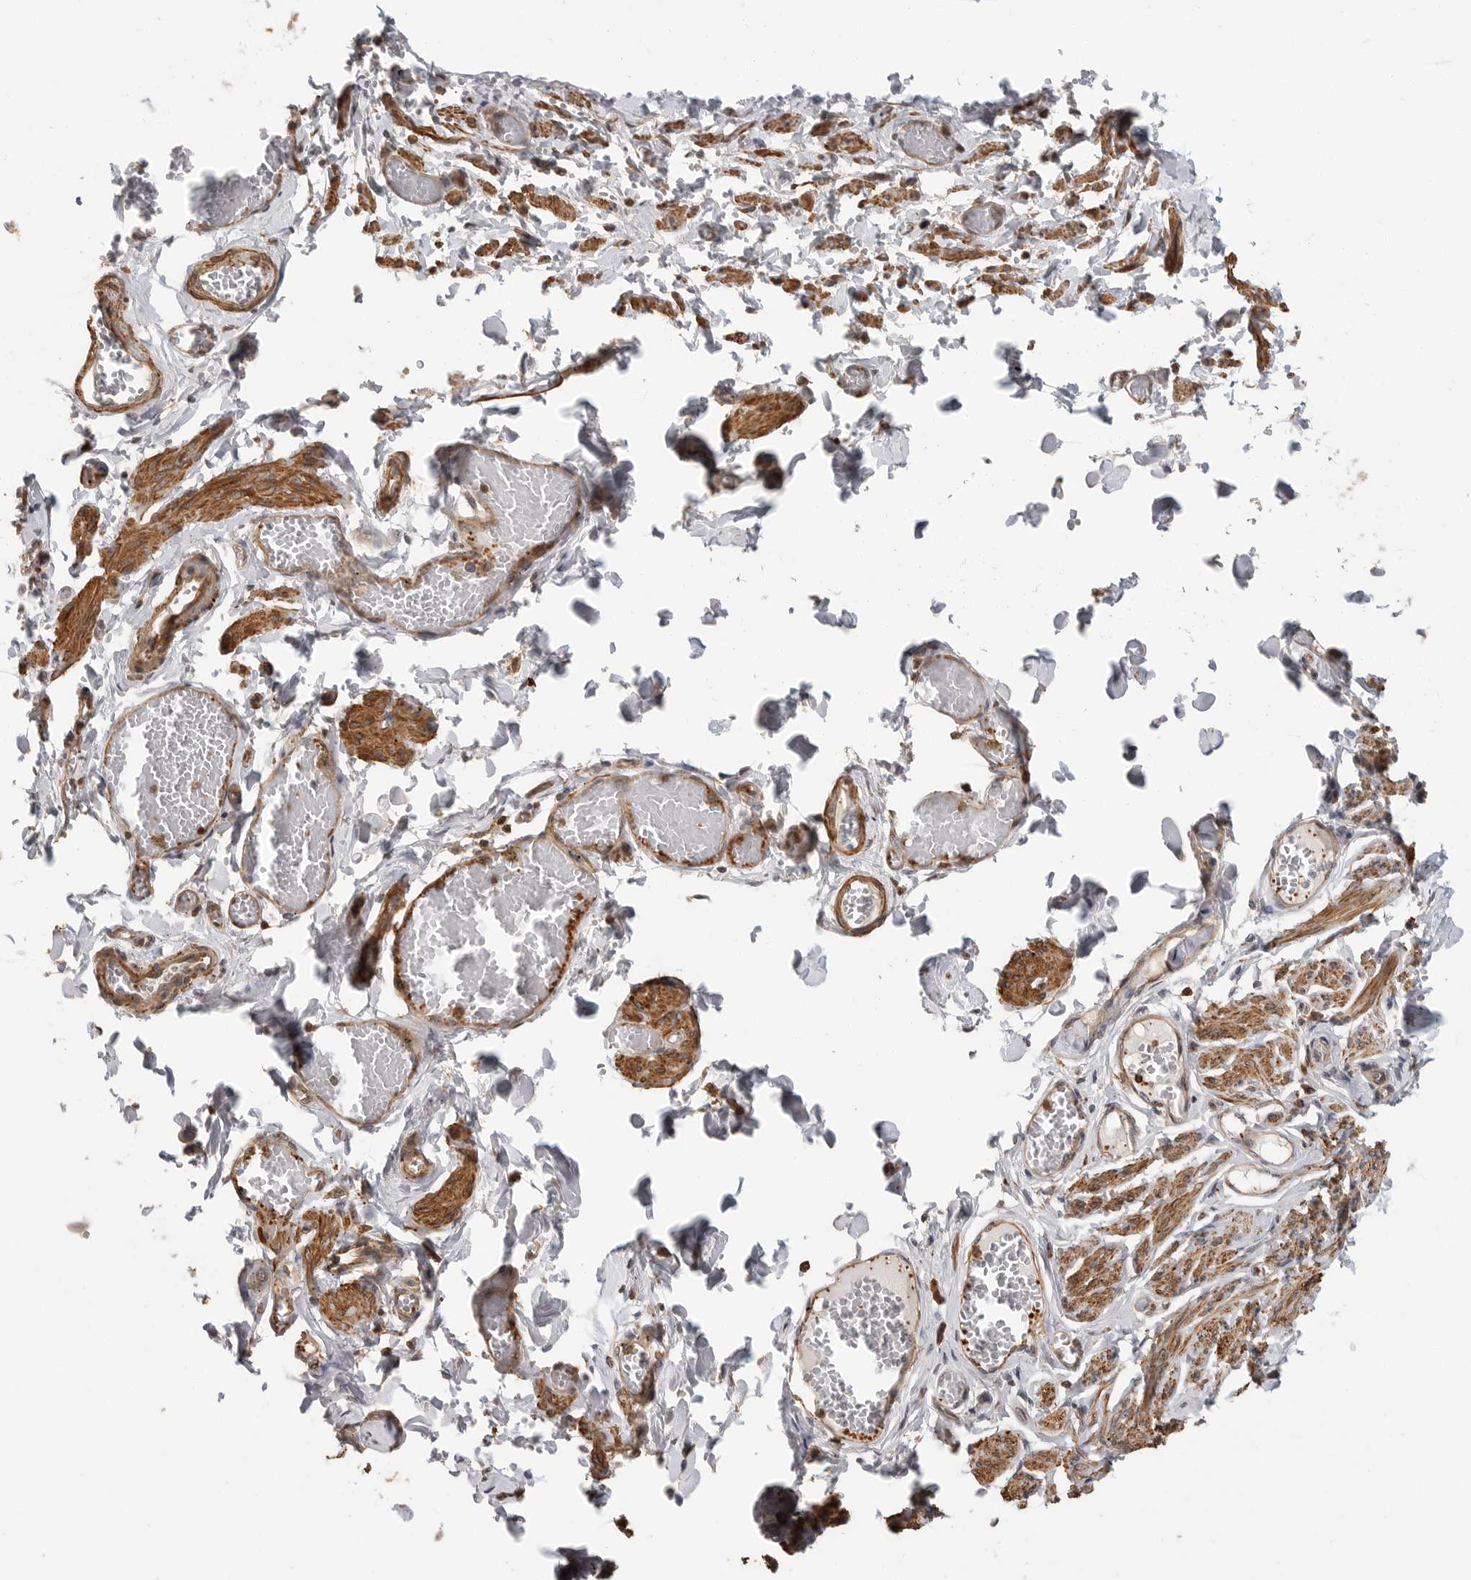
{"staining": {"intensity": "negative", "quantity": "none", "location": "none"}, "tissue": "adipose tissue", "cell_type": "Adipocytes", "image_type": "normal", "snomed": [{"axis": "morphology", "description": "Normal tissue, NOS"}, {"axis": "topography", "description": "Vascular tissue"}, {"axis": "topography", "description": "Fallopian tube"}, {"axis": "topography", "description": "Ovary"}], "caption": "Adipocytes are negative for protein expression in normal human adipose tissue. (DAB immunohistochemistry (IHC), high magnification).", "gene": "ERN1", "patient": {"sex": "female", "age": 67}}